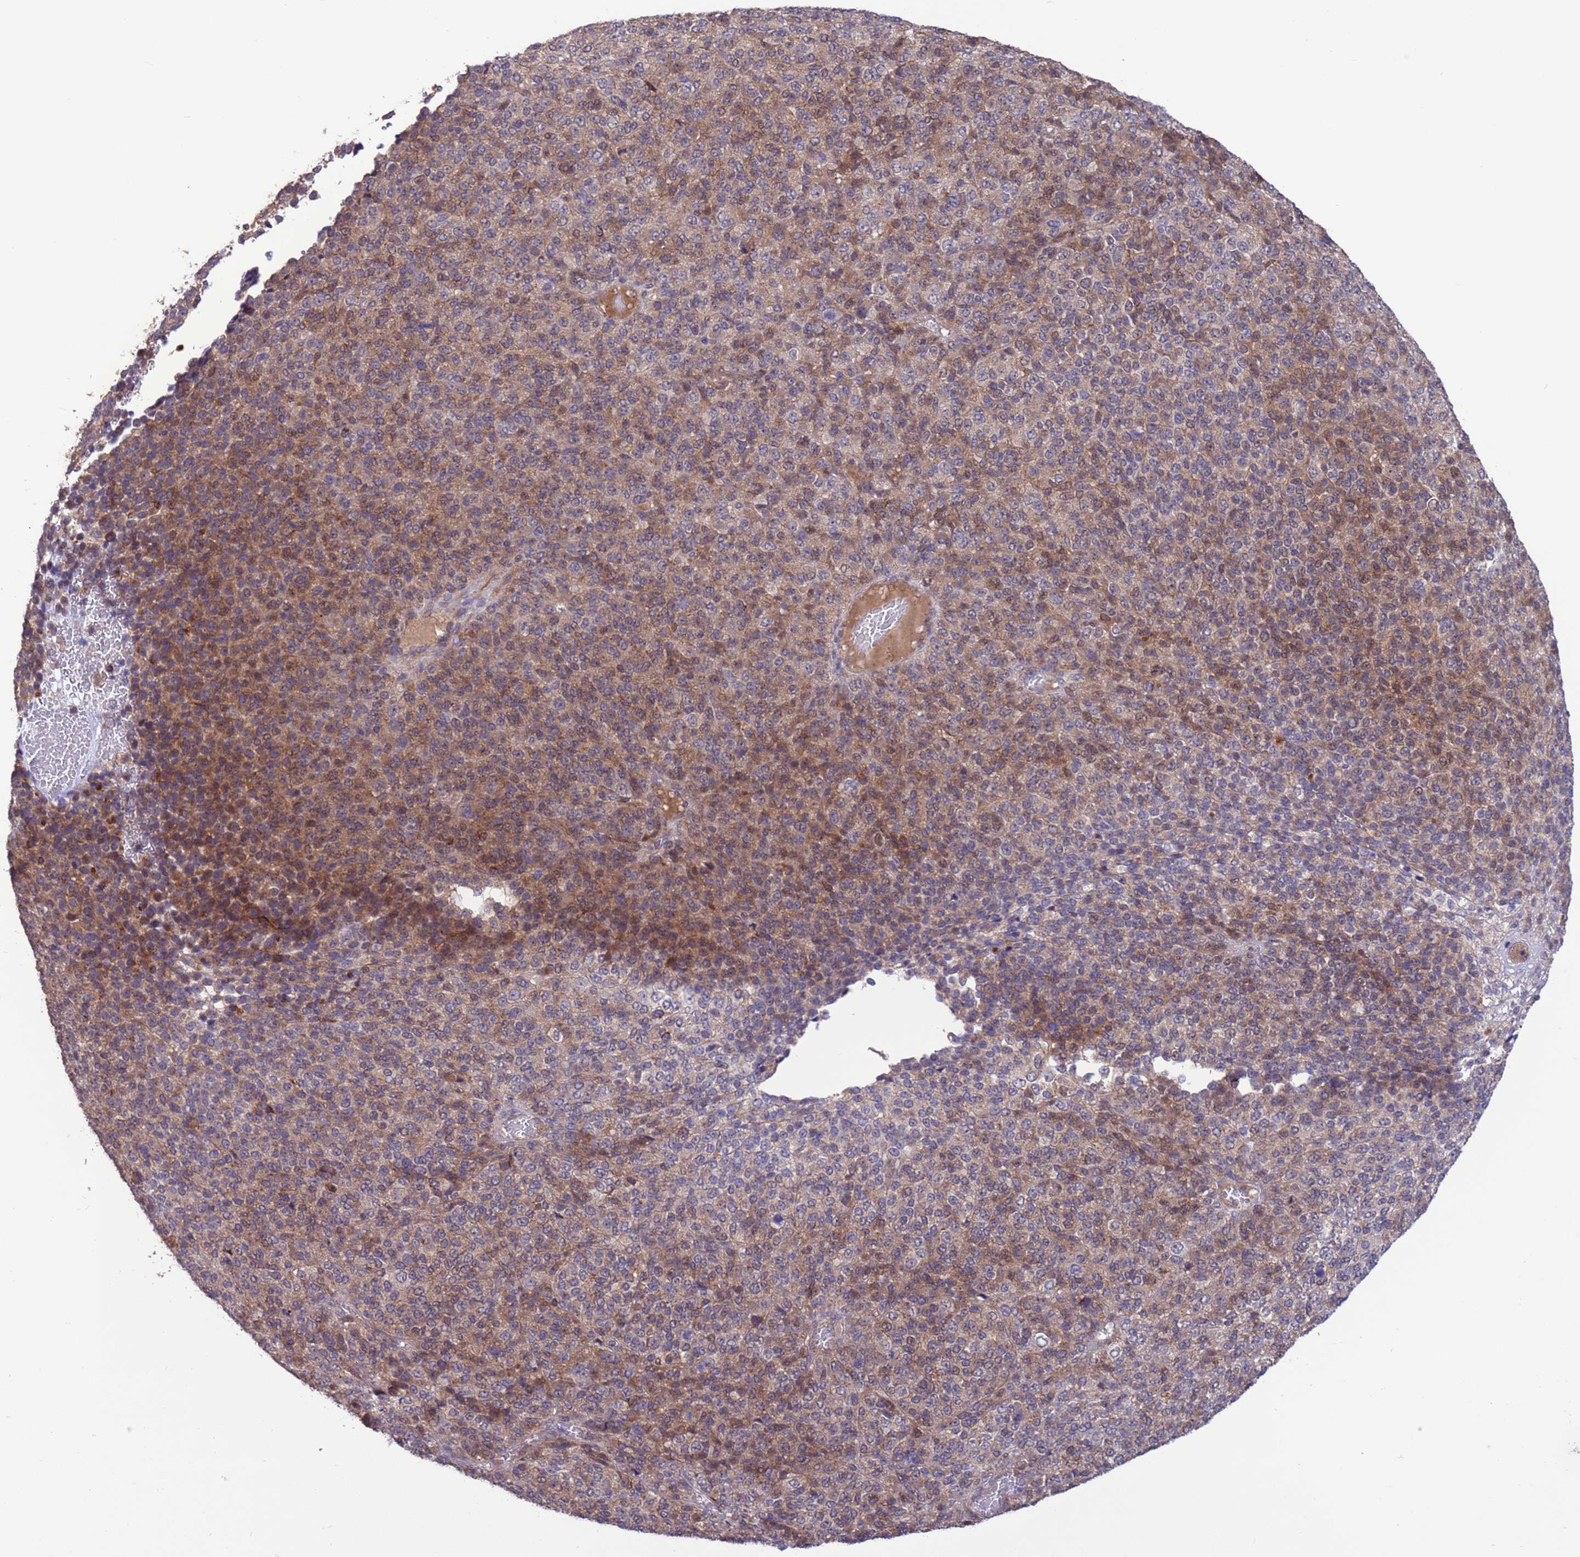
{"staining": {"intensity": "moderate", "quantity": "25%-75%", "location": "cytoplasmic/membranous,nuclear"}, "tissue": "melanoma", "cell_type": "Tumor cells", "image_type": "cancer", "snomed": [{"axis": "morphology", "description": "Malignant melanoma, Metastatic site"}, {"axis": "topography", "description": "Brain"}], "caption": "DAB immunohistochemical staining of malignant melanoma (metastatic site) reveals moderate cytoplasmic/membranous and nuclear protein positivity in approximately 25%-75% of tumor cells.", "gene": "GJA10", "patient": {"sex": "female", "age": 56}}